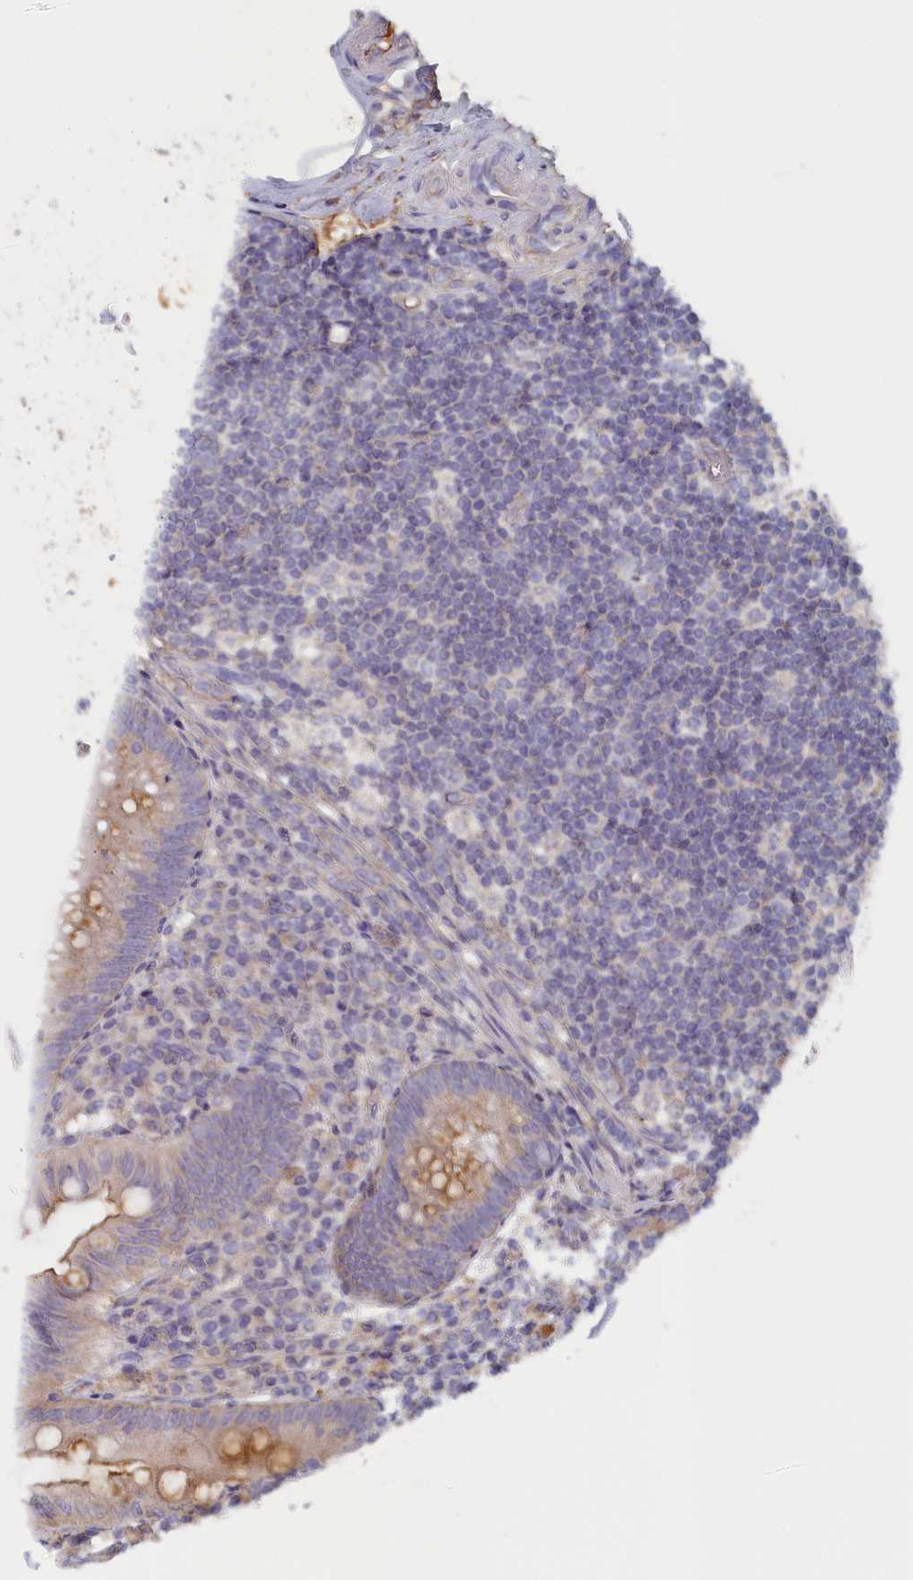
{"staining": {"intensity": "moderate", "quantity": ">75%", "location": "cytoplasmic/membranous"}, "tissue": "appendix", "cell_type": "Glandular cells", "image_type": "normal", "snomed": [{"axis": "morphology", "description": "Normal tissue, NOS"}, {"axis": "topography", "description": "Appendix"}], "caption": "A medium amount of moderate cytoplasmic/membranous positivity is seen in approximately >75% of glandular cells in benign appendix.", "gene": "STX16", "patient": {"sex": "male", "age": 55}}